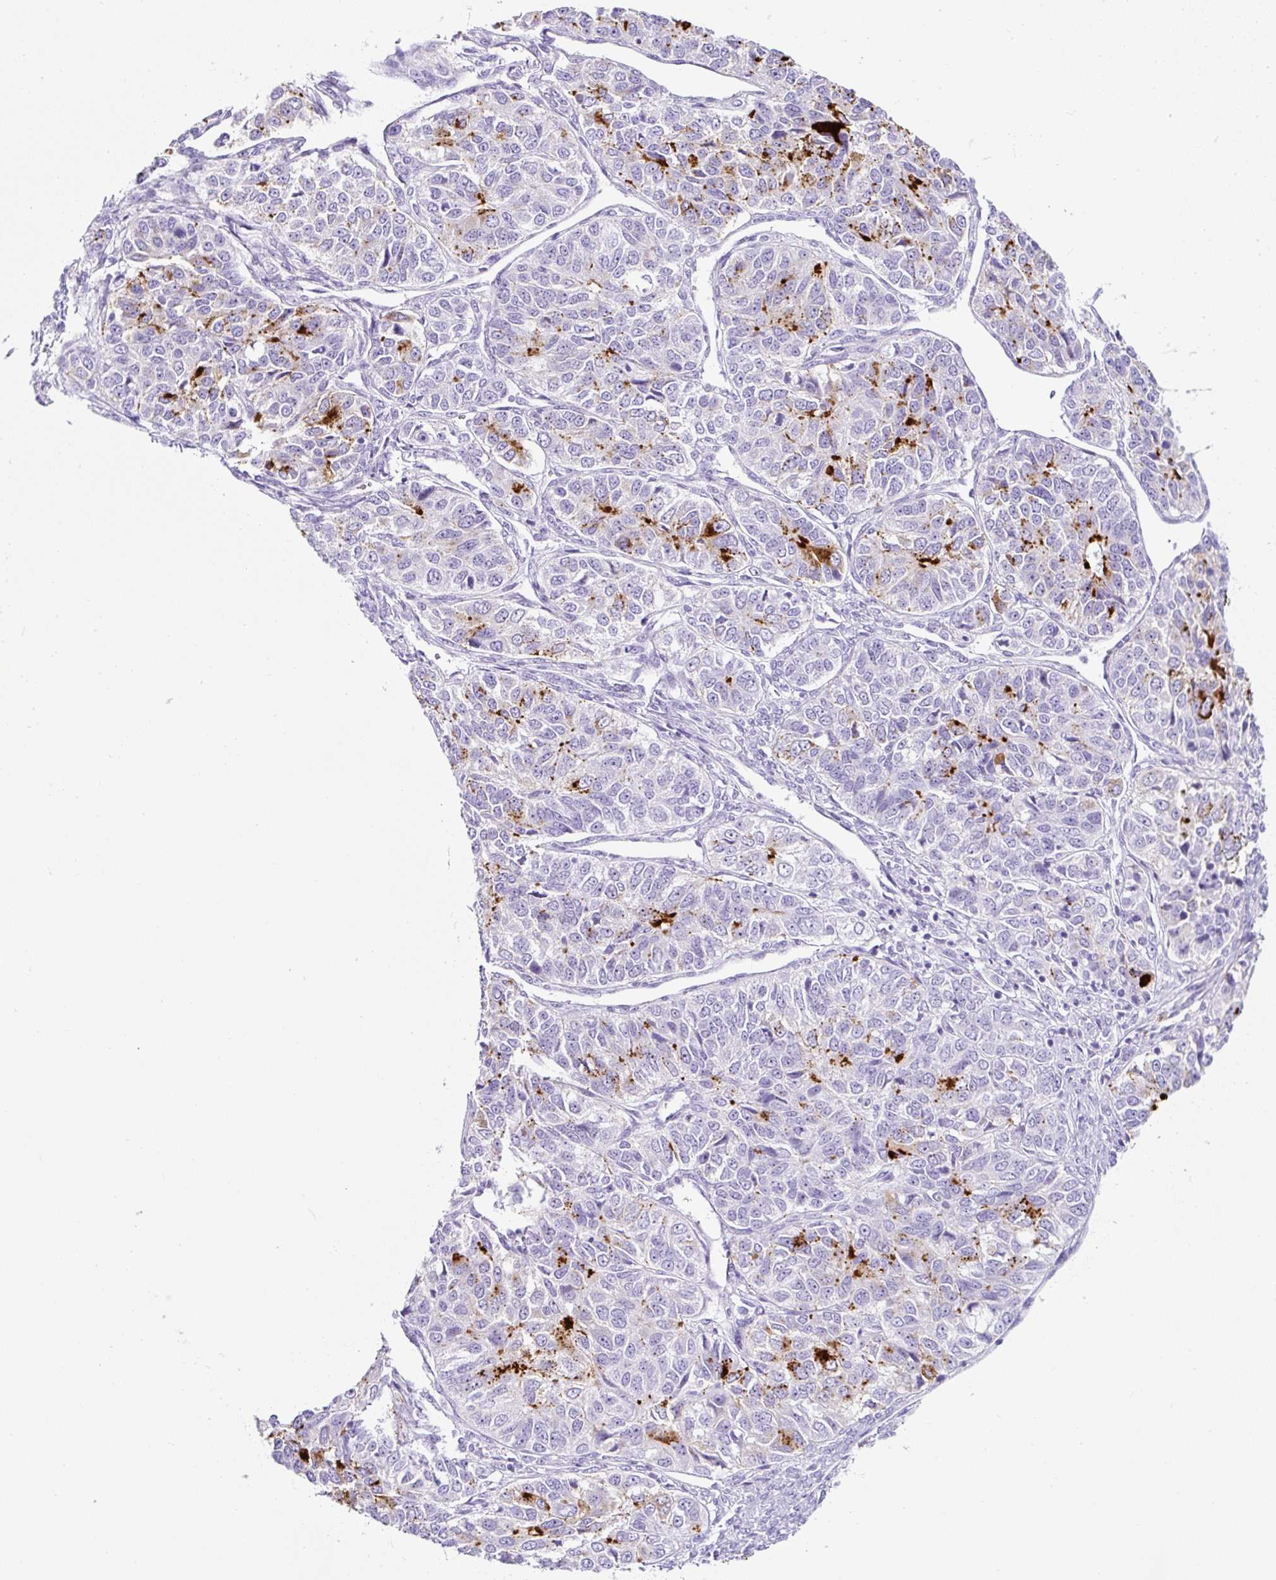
{"staining": {"intensity": "strong", "quantity": "<25%", "location": "cytoplasmic/membranous"}, "tissue": "ovarian cancer", "cell_type": "Tumor cells", "image_type": "cancer", "snomed": [{"axis": "morphology", "description": "Carcinoma, endometroid"}, {"axis": "topography", "description": "Ovary"}], "caption": "Immunohistochemical staining of human ovarian cancer (endometroid carcinoma) displays strong cytoplasmic/membranous protein staining in approximately <25% of tumor cells. (Stains: DAB in brown, nuclei in blue, Microscopy: brightfield microscopy at high magnification).", "gene": "TMEM200B", "patient": {"sex": "female", "age": 51}}